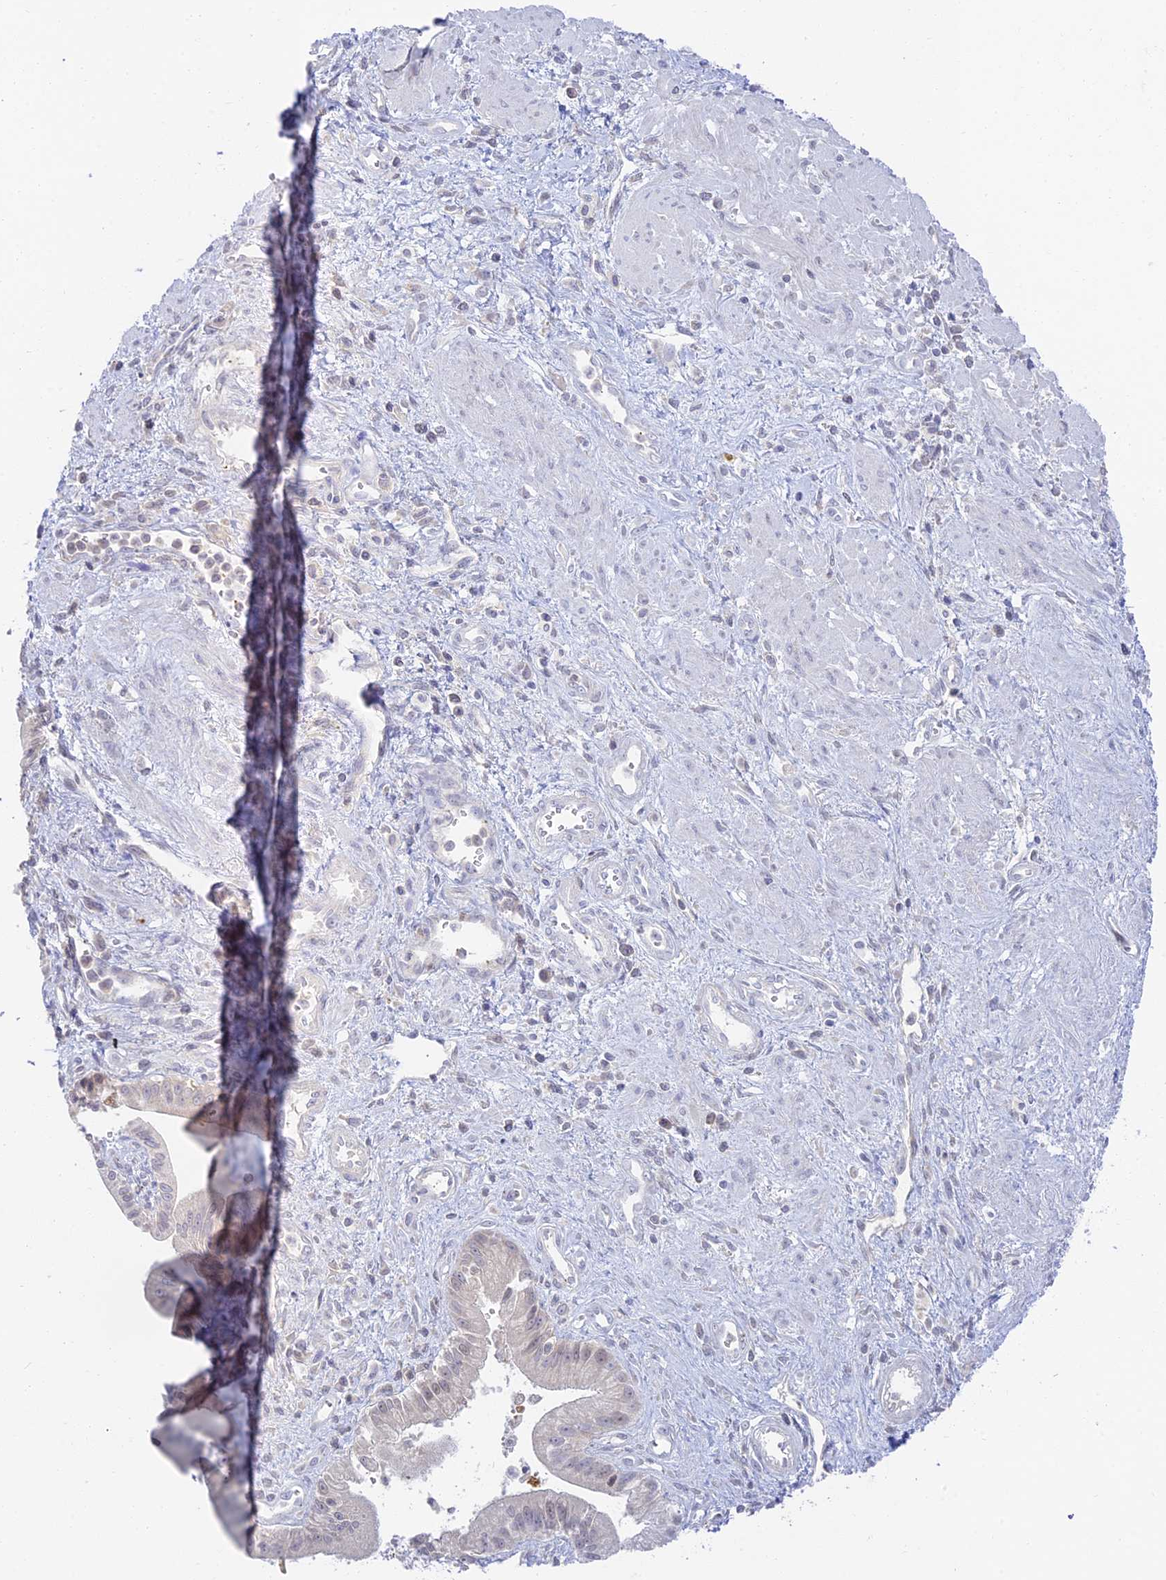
{"staining": {"intensity": "negative", "quantity": "none", "location": "none"}, "tissue": "pancreatic cancer", "cell_type": "Tumor cells", "image_type": "cancer", "snomed": [{"axis": "morphology", "description": "Adenocarcinoma, NOS"}, {"axis": "topography", "description": "Pancreas"}], "caption": "There is no significant positivity in tumor cells of pancreatic cancer (adenocarcinoma).", "gene": "TMEM40", "patient": {"sex": "male", "age": 78}}